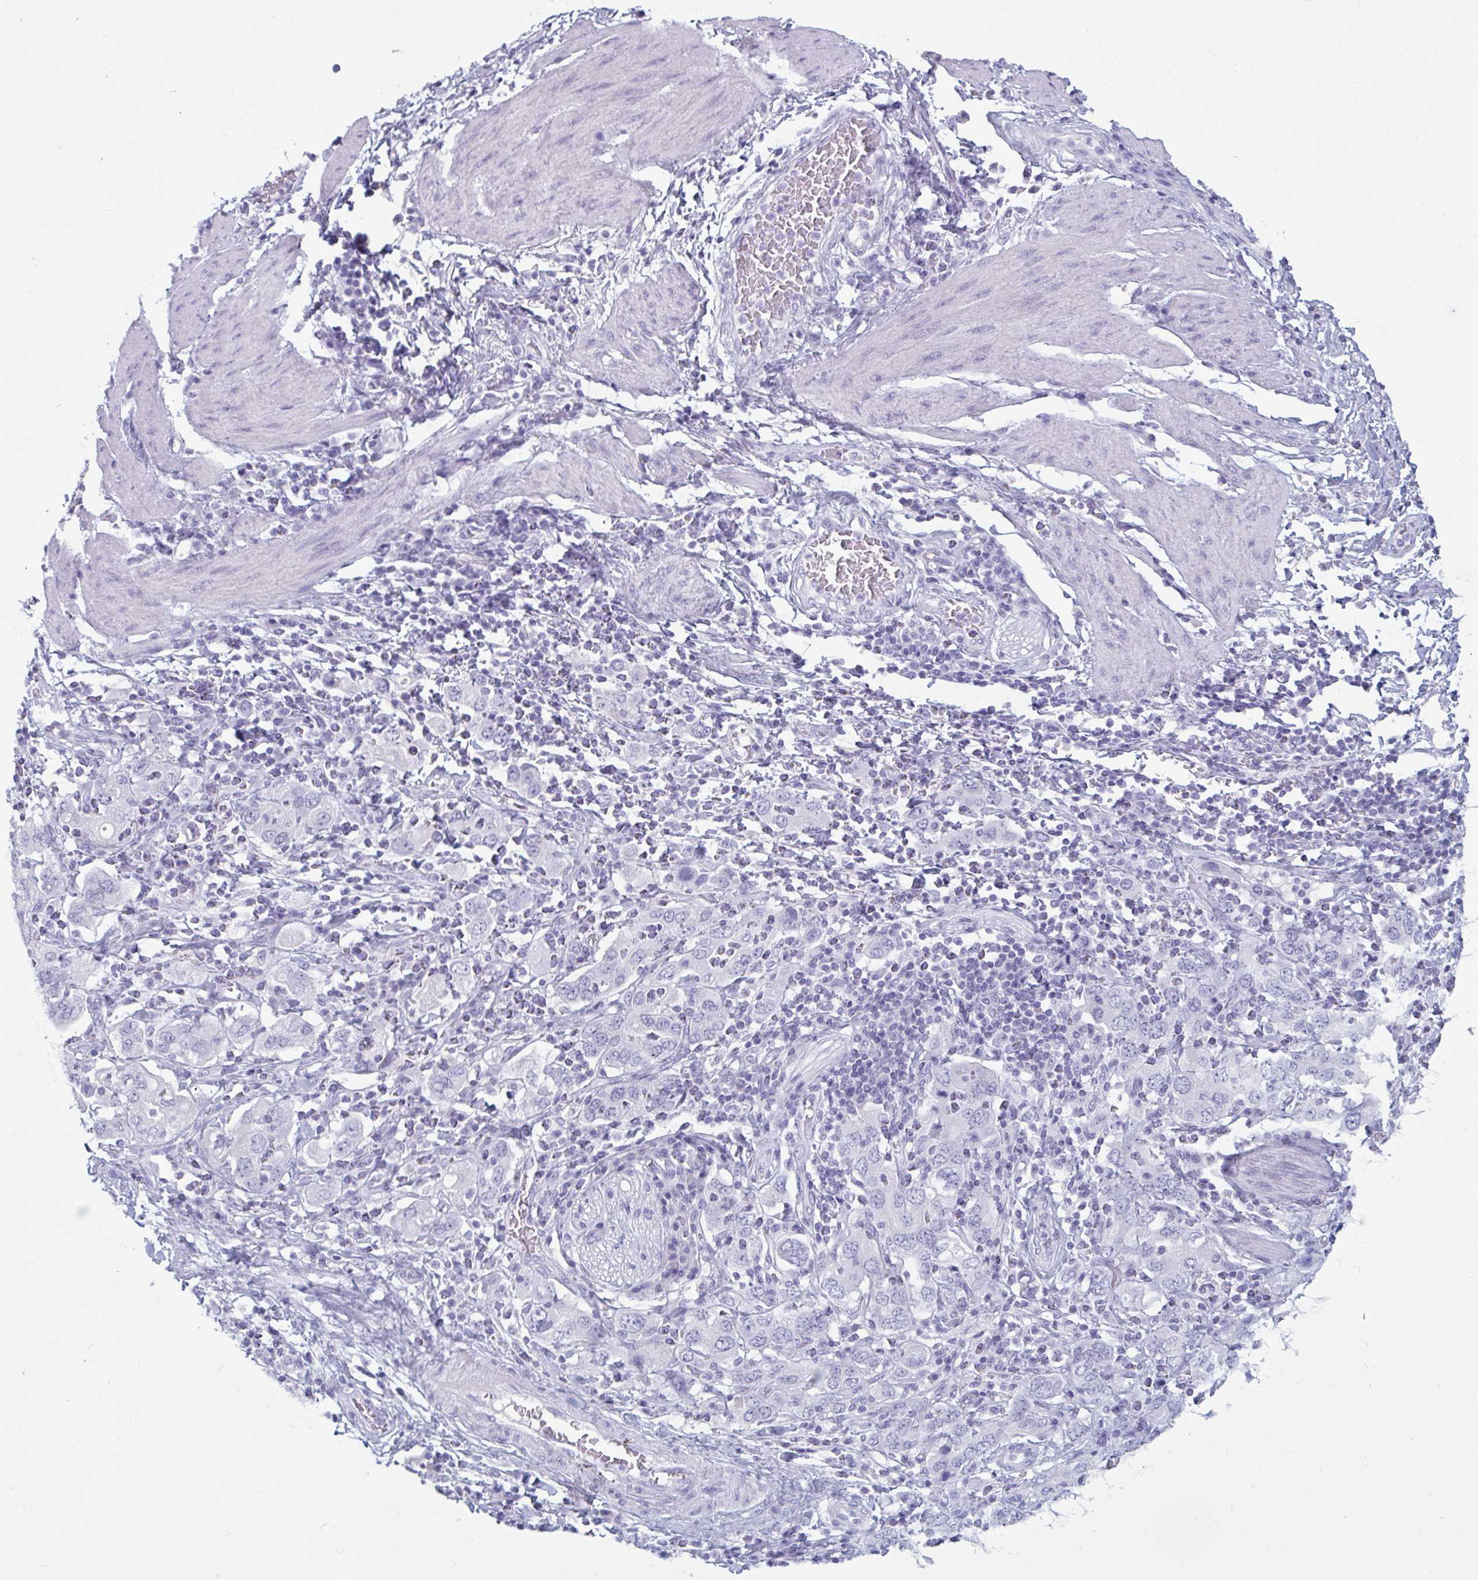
{"staining": {"intensity": "negative", "quantity": "none", "location": "none"}, "tissue": "stomach cancer", "cell_type": "Tumor cells", "image_type": "cancer", "snomed": [{"axis": "morphology", "description": "Adenocarcinoma, NOS"}, {"axis": "topography", "description": "Stomach, upper"}, {"axis": "topography", "description": "Stomach"}], "caption": "An image of human stomach cancer (adenocarcinoma) is negative for staining in tumor cells. Brightfield microscopy of immunohistochemistry stained with DAB (brown) and hematoxylin (blue), captured at high magnification.", "gene": "BBS10", "patient": {"sex": "male", "age": 62}}